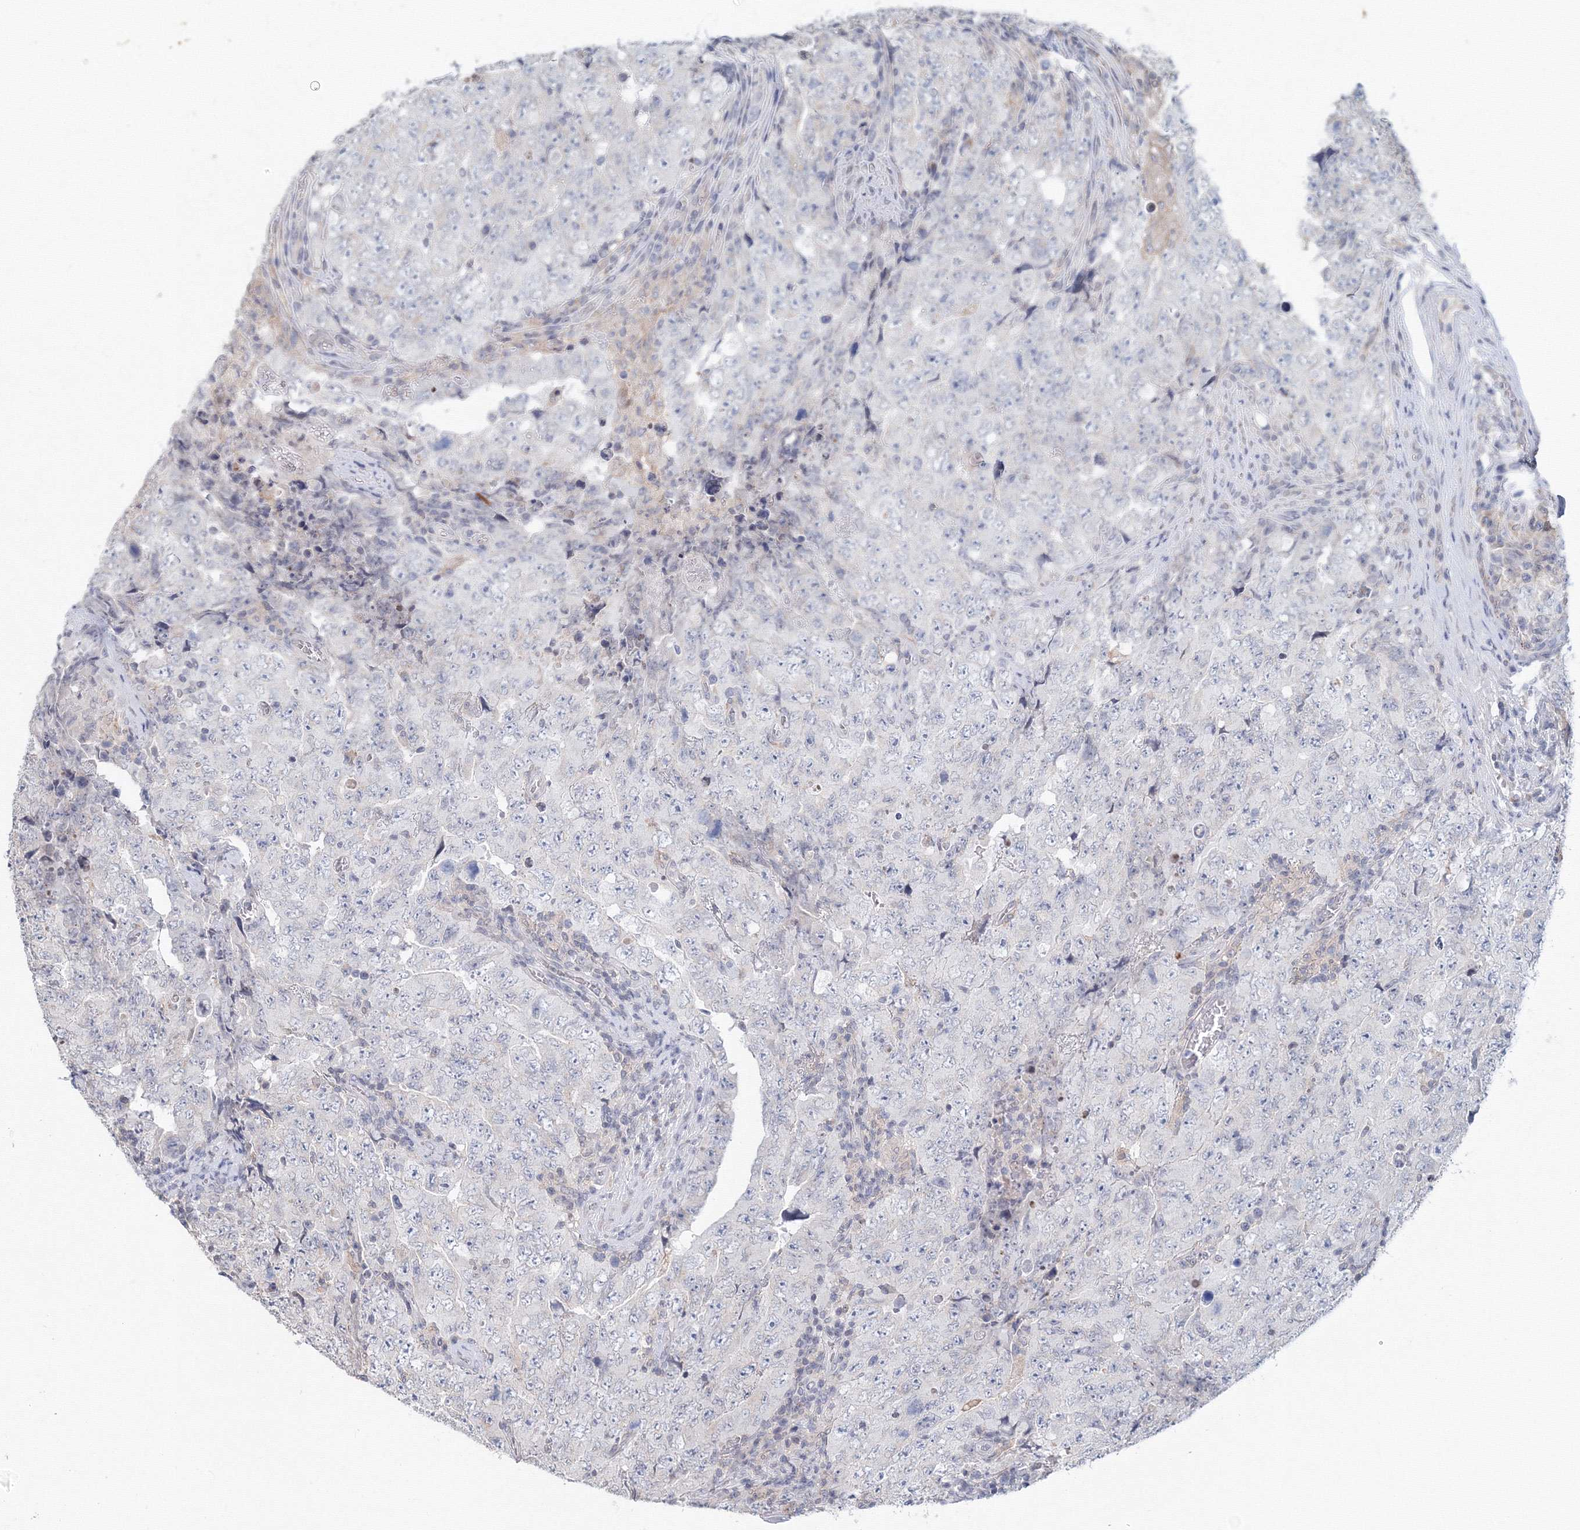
{"staining": {"intensity": "negative", "quantity": "none", "location": "none"}, "tissue": "testis cancer", "cell_type": "Tumor cells", "image_type": "cancer", "snomed": [{"axis": "morphology", "description": "Carcinoma, Embryonal, NOS"}, {"axis": "topography", "description": "Testis"}], "caption": "DAB immunohistochemical staining of human testis cancer exhibits no significant staining in tumor cells.", "gene": "SLC7A7", "patient": {"sex": "male", "age": 26}}